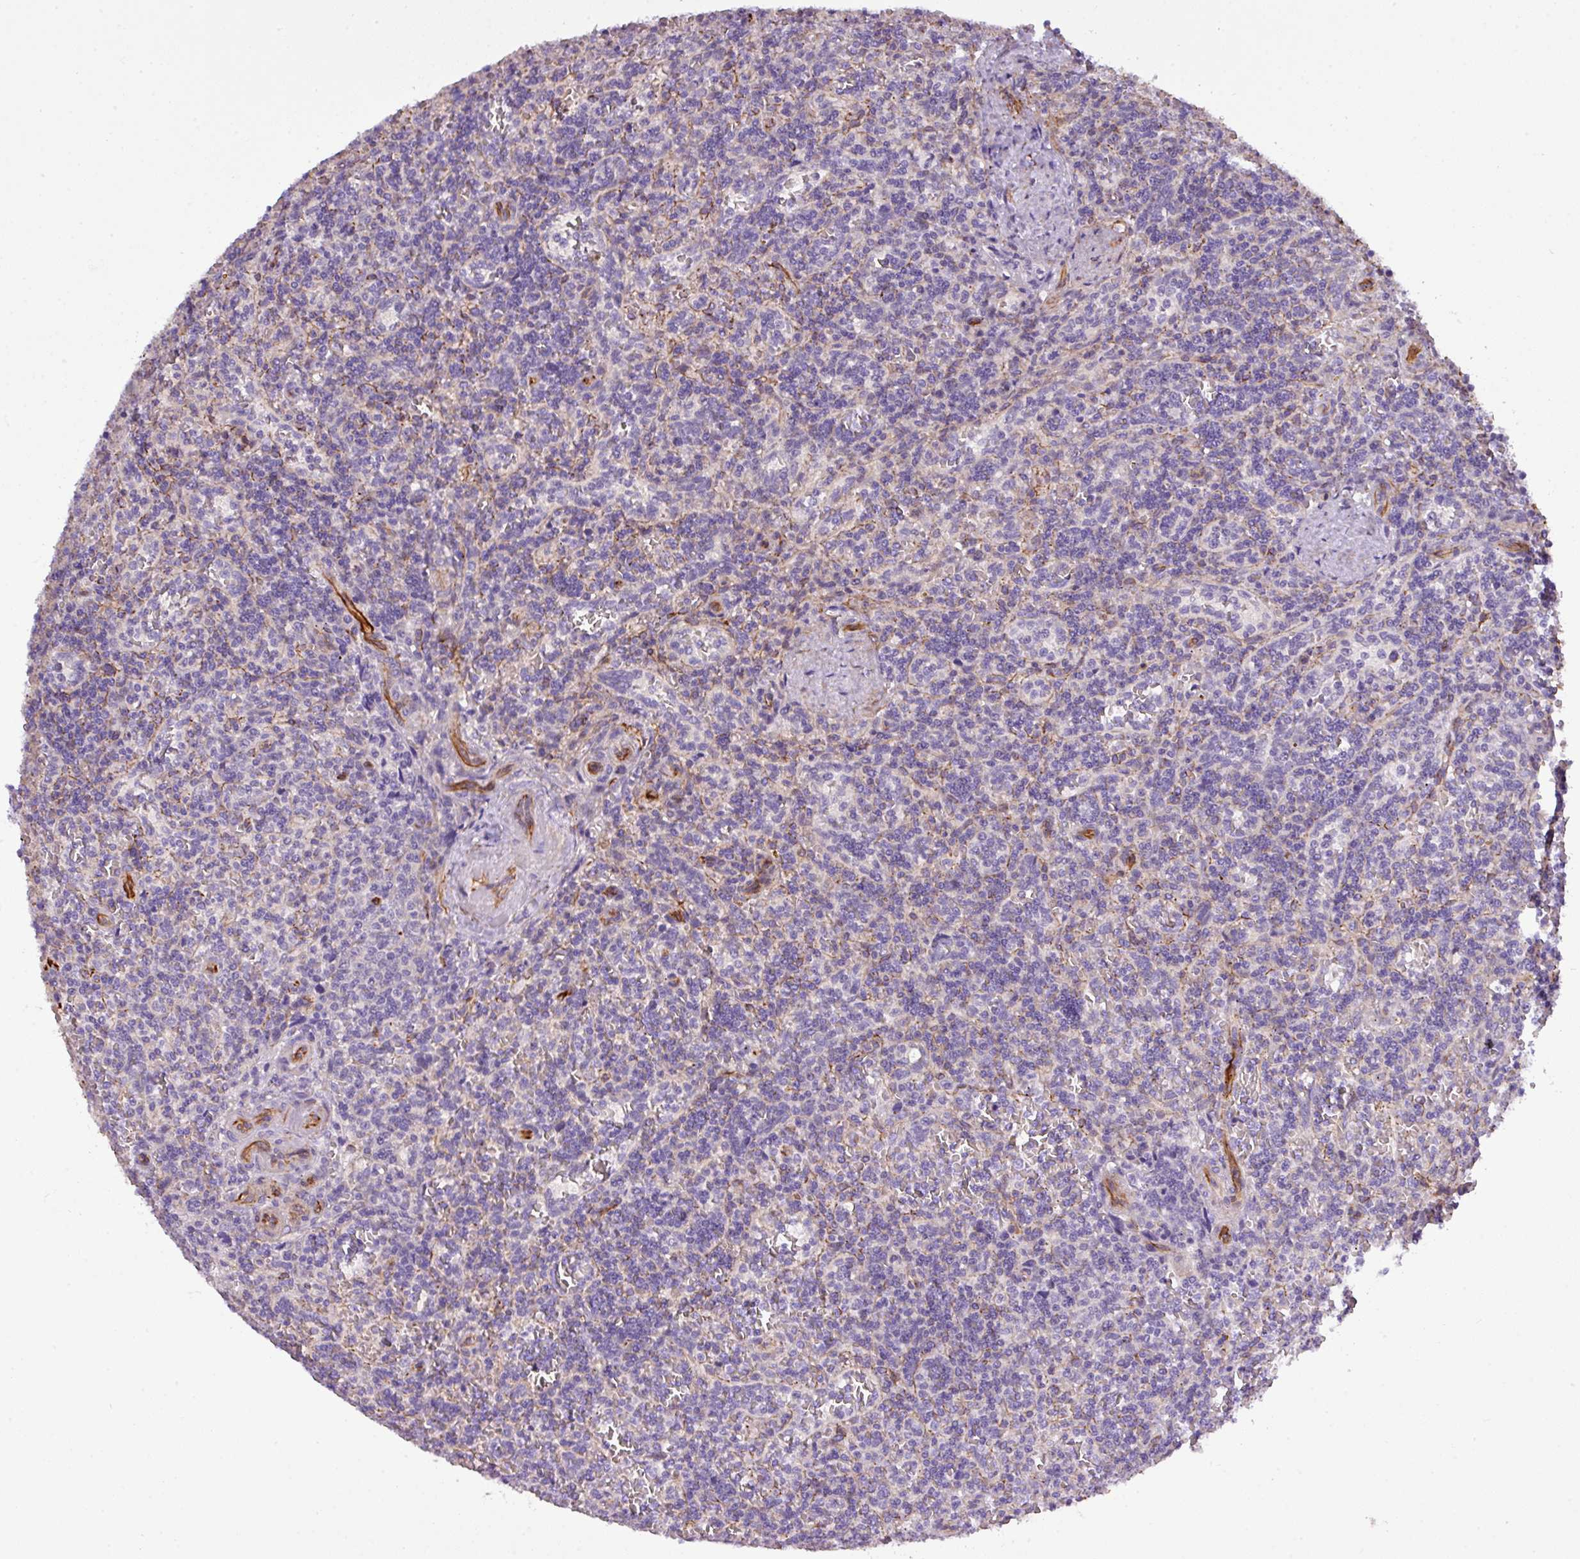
{"staining": {"intensity": "negative", "quantity": "none", "location": "none"}, "tissue": "lymphoma", "cell_type": "Tumor cells", "image_type": "cancer", "snomed": [{"axis": "morphology", "description": "Malignant lymphoma, non-Hodgkin's type, Low grade"}, {"axis": "topography", "description": "Spleen"}], "caption": "Immunohistochemistry (IHC) of human low-grade malignant lymphoma, non-Hodgkin's type reveals no positivity in tumor cells.", "gene": "PARD6A", "patient": {"sex": "male", "age": 73}}